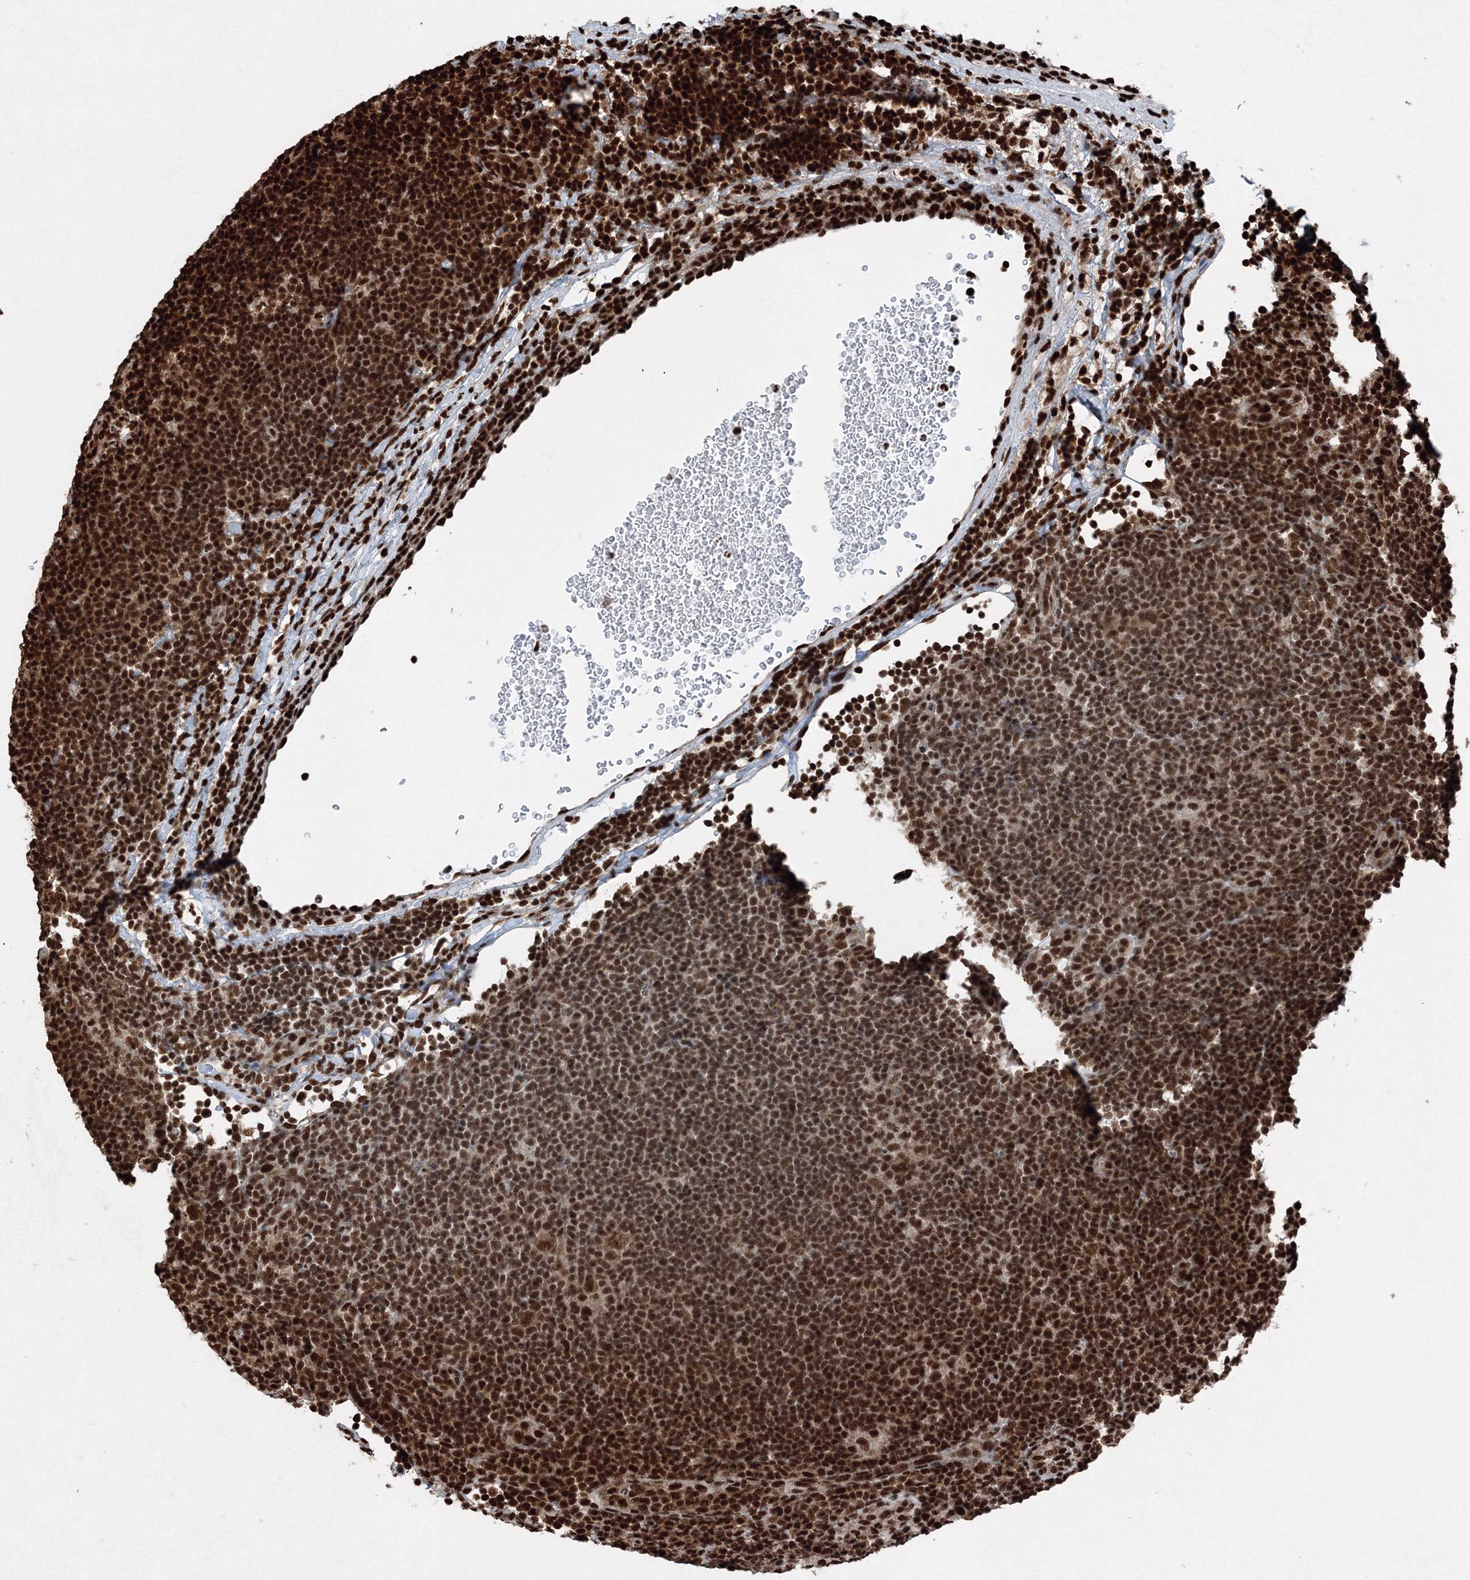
{"staining": {"intensity": "strong", "quantity": ">75%", "location": "nuclear"}, "tissue": "lymphoma", "cell_type": "Tumor cells", "image_type": "cancer", "snomed": [{"axis": "morphology", "description": "Hodgkin's disease, NOS"}, {"axis": "topography", "description": "Lymph node"}], "caption": "Hodgkin's disease stained for a protein (brown) displays strong nuclear positive positivity in approximately >75% of tumor cells.", "gene": "SNRPC", "patient": {"sex": "female", "age": 57}}